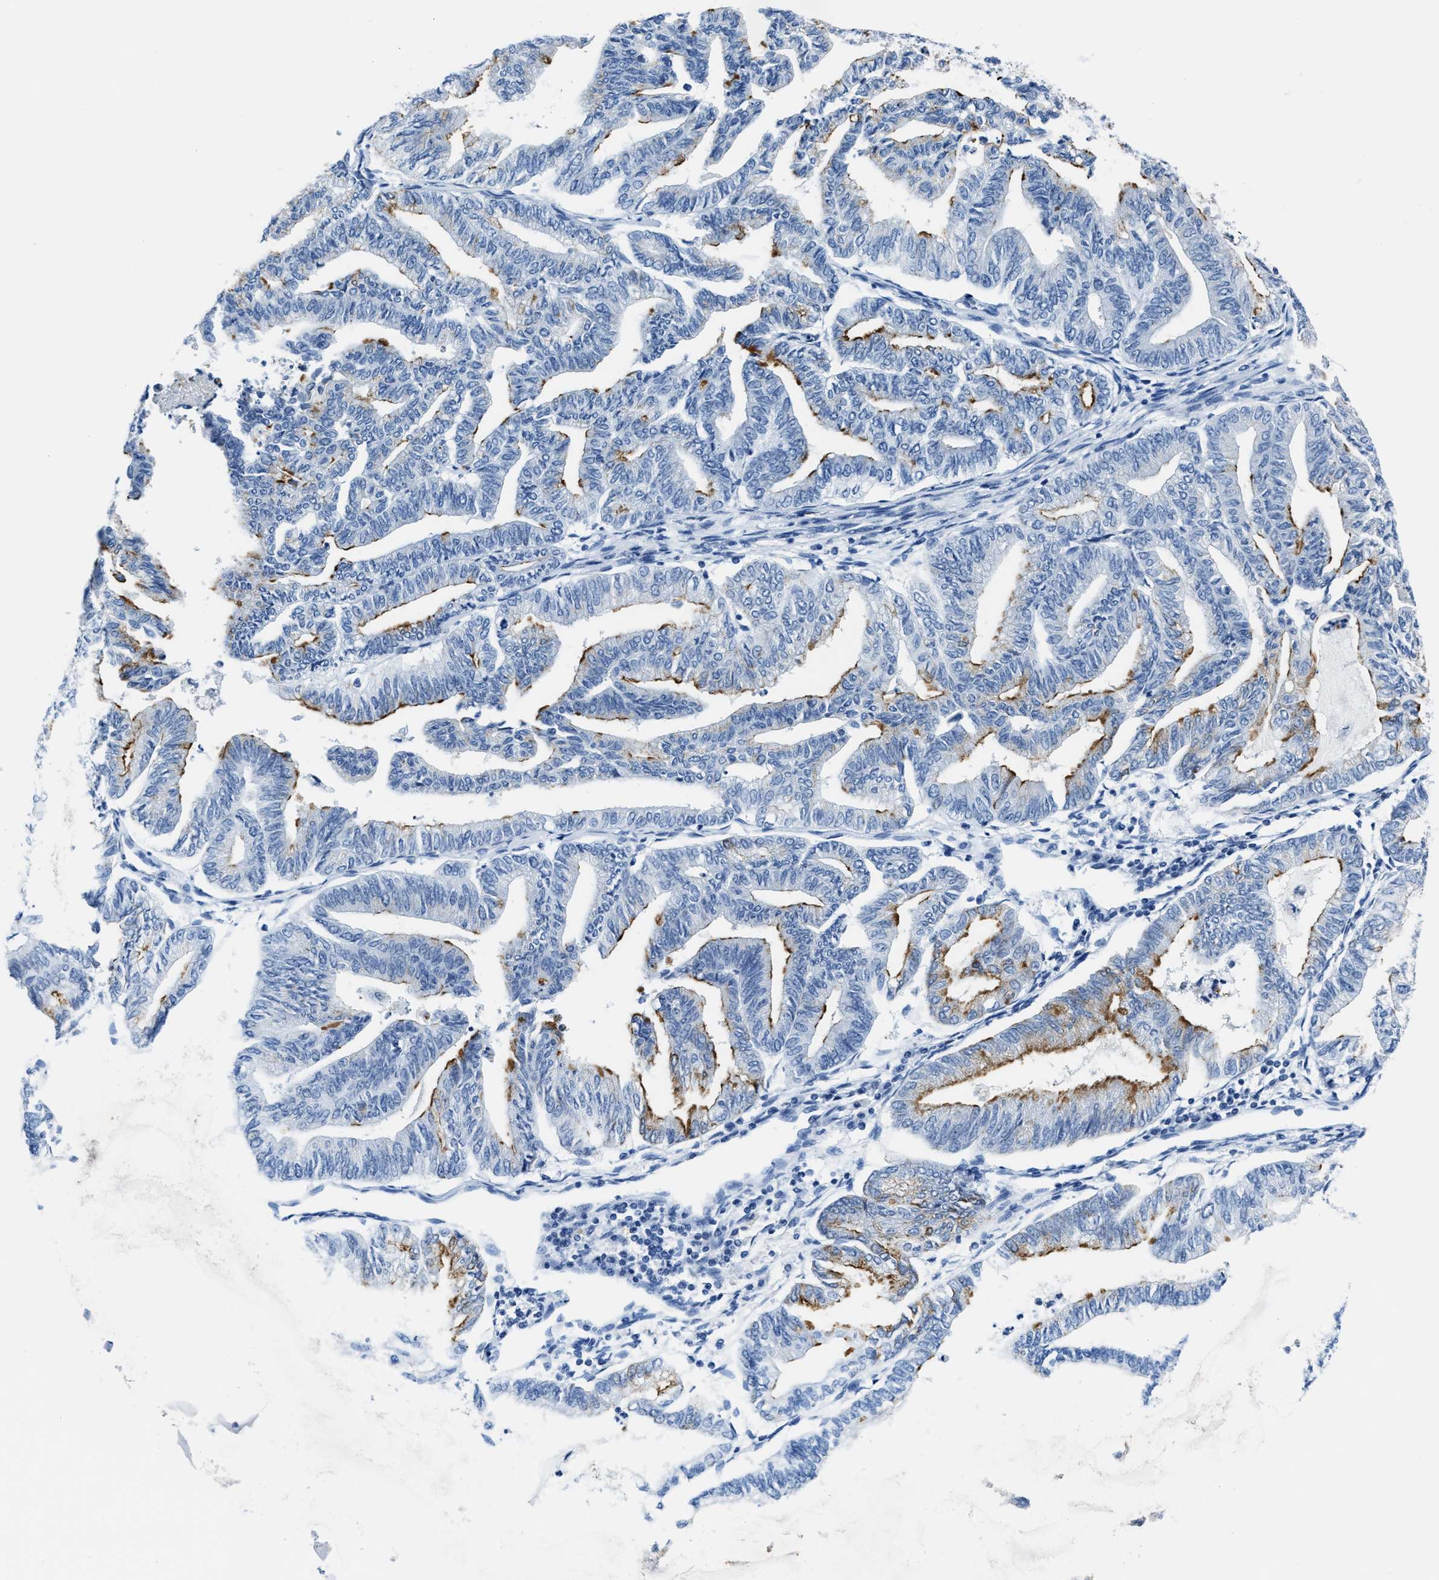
{"staining": {"intensity": "moderate", "quantity": "25%-75%", "location": "cytoplasmic/membranous"}, "tissue": "endometrial cancer", "cell_type": "Tumor cells", "image_type": "cancer", "snomed": [{"axis": "morphology", "description": "Adenocarcinoma, NOS"}, {"axis": "topography", "description": "Endometrium"}], "caption": "There is medium levels of moderate cytoplasmic/membranous positivity in tumor cells of endometrial cancer, as demonstrated by immunohistochemical staining (brown color).", "gene": "ASZ1", "patient": {"sex": "female", "age": 79}}